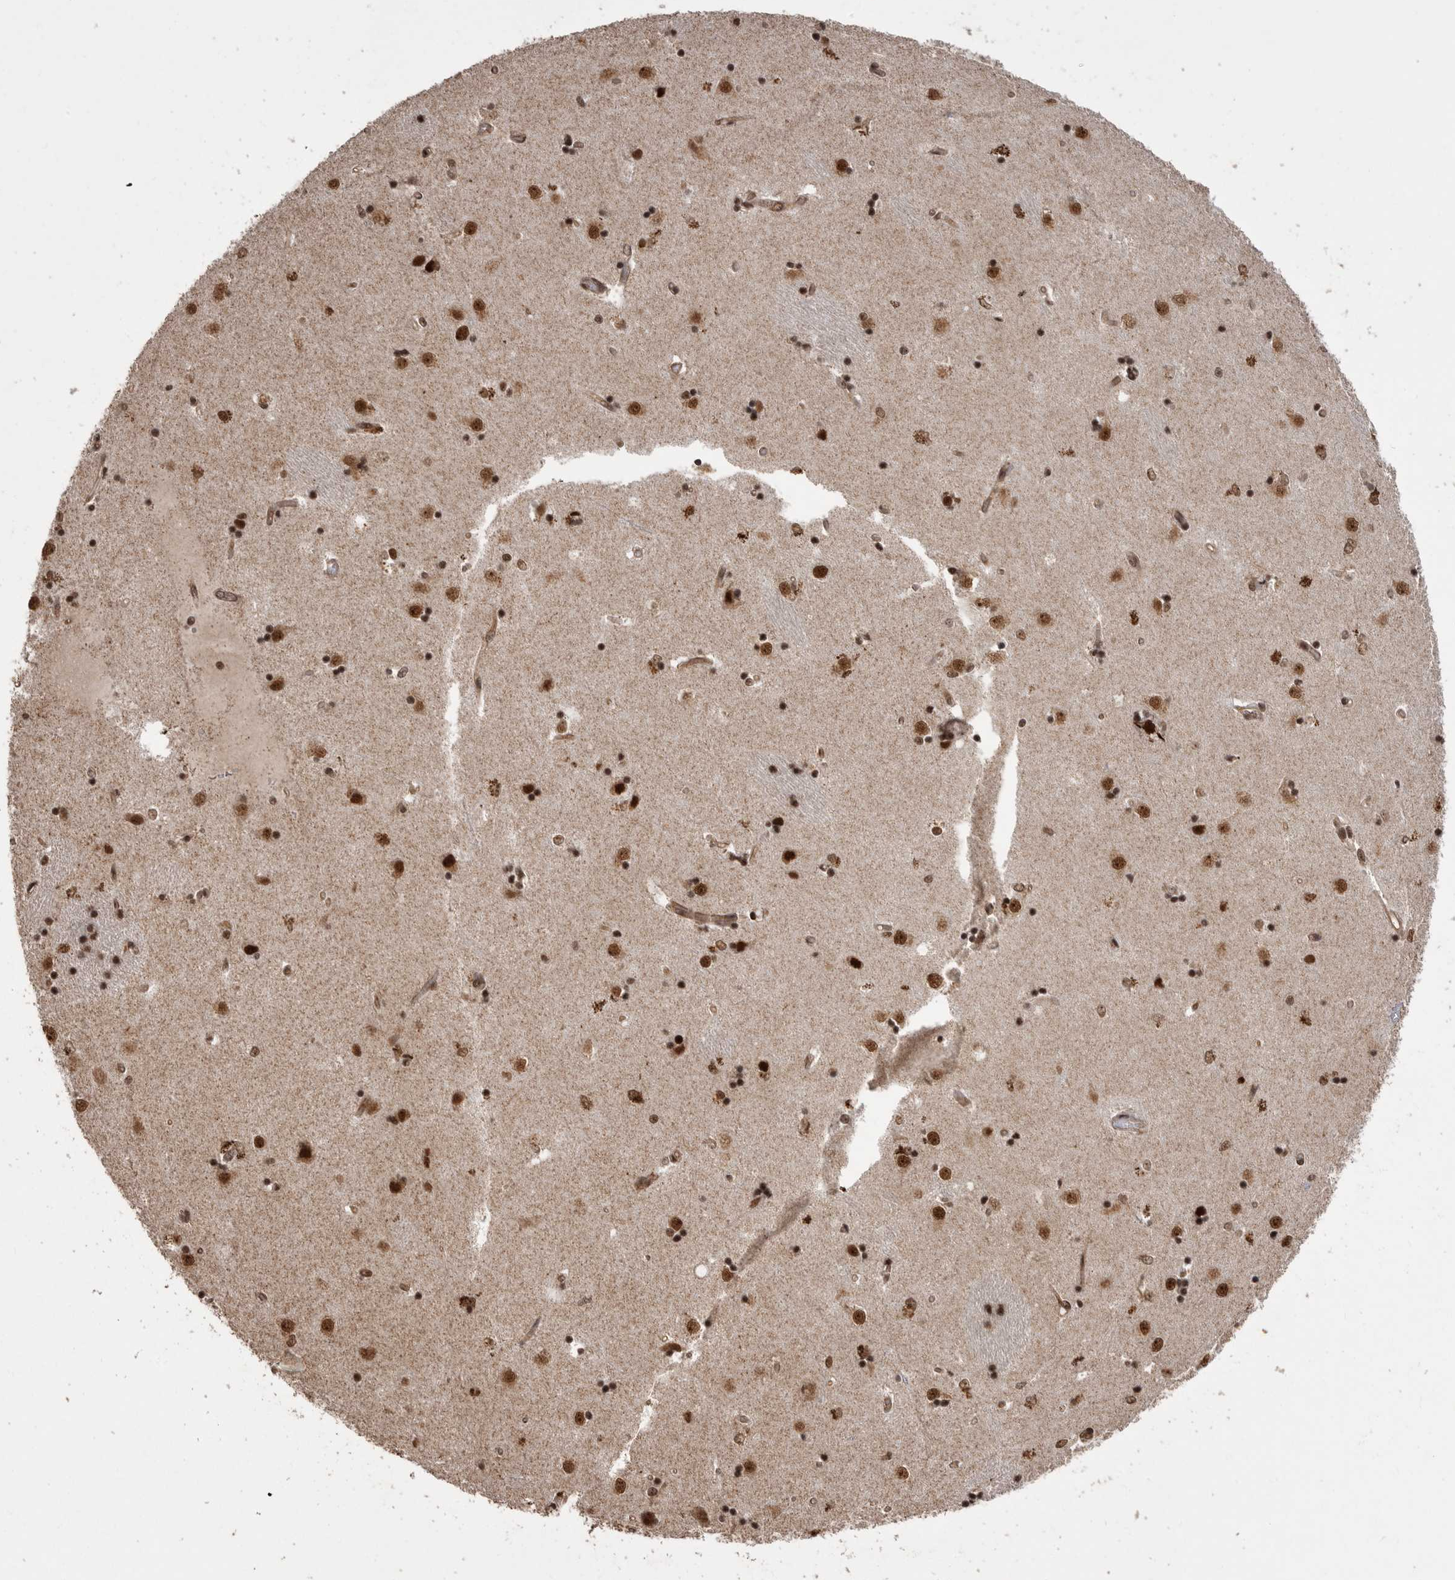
{"staining": {"intensity": "strong", "quantity": ">75%", "location": "nuclear"}, "tissue": "caudate", "cell_type": "Glial cells", "image_type": "normal", "snomed": [{"axis": "morphology", "description": "Normal tissue, NOS"}, {"axis": "topography", "description": "Lateral ventricle wall"}], "caption": "Caudate stained with immunohistochemistry reveals strong nuclear positivity in about >75% of glial cells. (Brightfield microscopy of DAB IHC at high magnification).", "gene": "PPP1R8", "patient": {"sex": "male", "age": 45}}